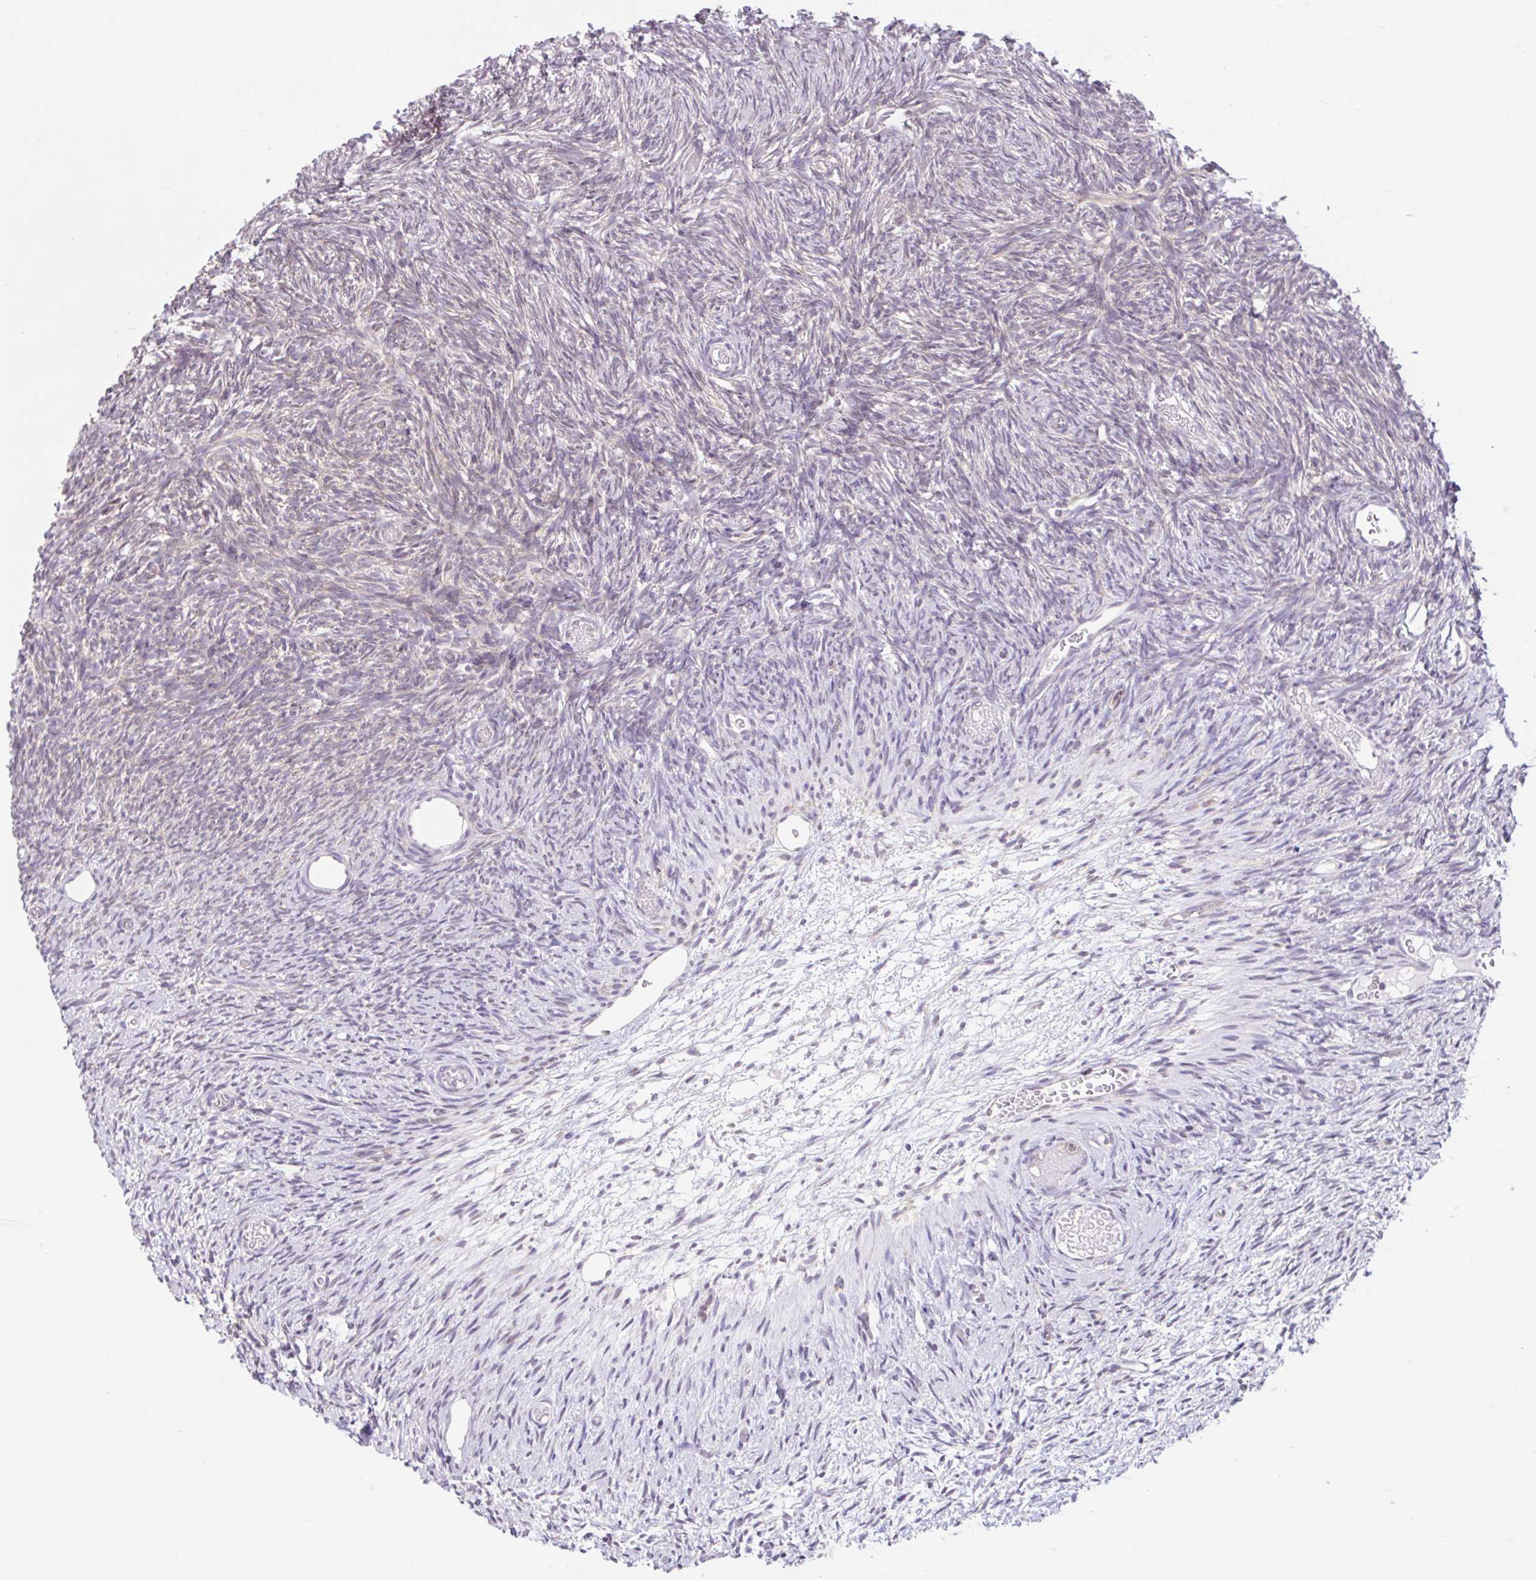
{"staining": {"intensity": "moderate", "quantity": ">75%", "location": "cytoplasmic/membranous"}, "tissue": "ovary", "cell_type": "Follicle cells", "image_type": "normal", "snomed": [{"axis": "morphology", "description": "Normal tissue, NOS"}, {"axis": "topography", "description": "Ovary"}], "caption": "IHC (DAB (3,3'-diaminobenzidine)) staining of benign human ovary demonstrates moderate cytoplasmic/membranous protein positivity in about >75% of follicle cells.", "gene": "RALBP1", "patient": {"sex": "female", "age": 39}}